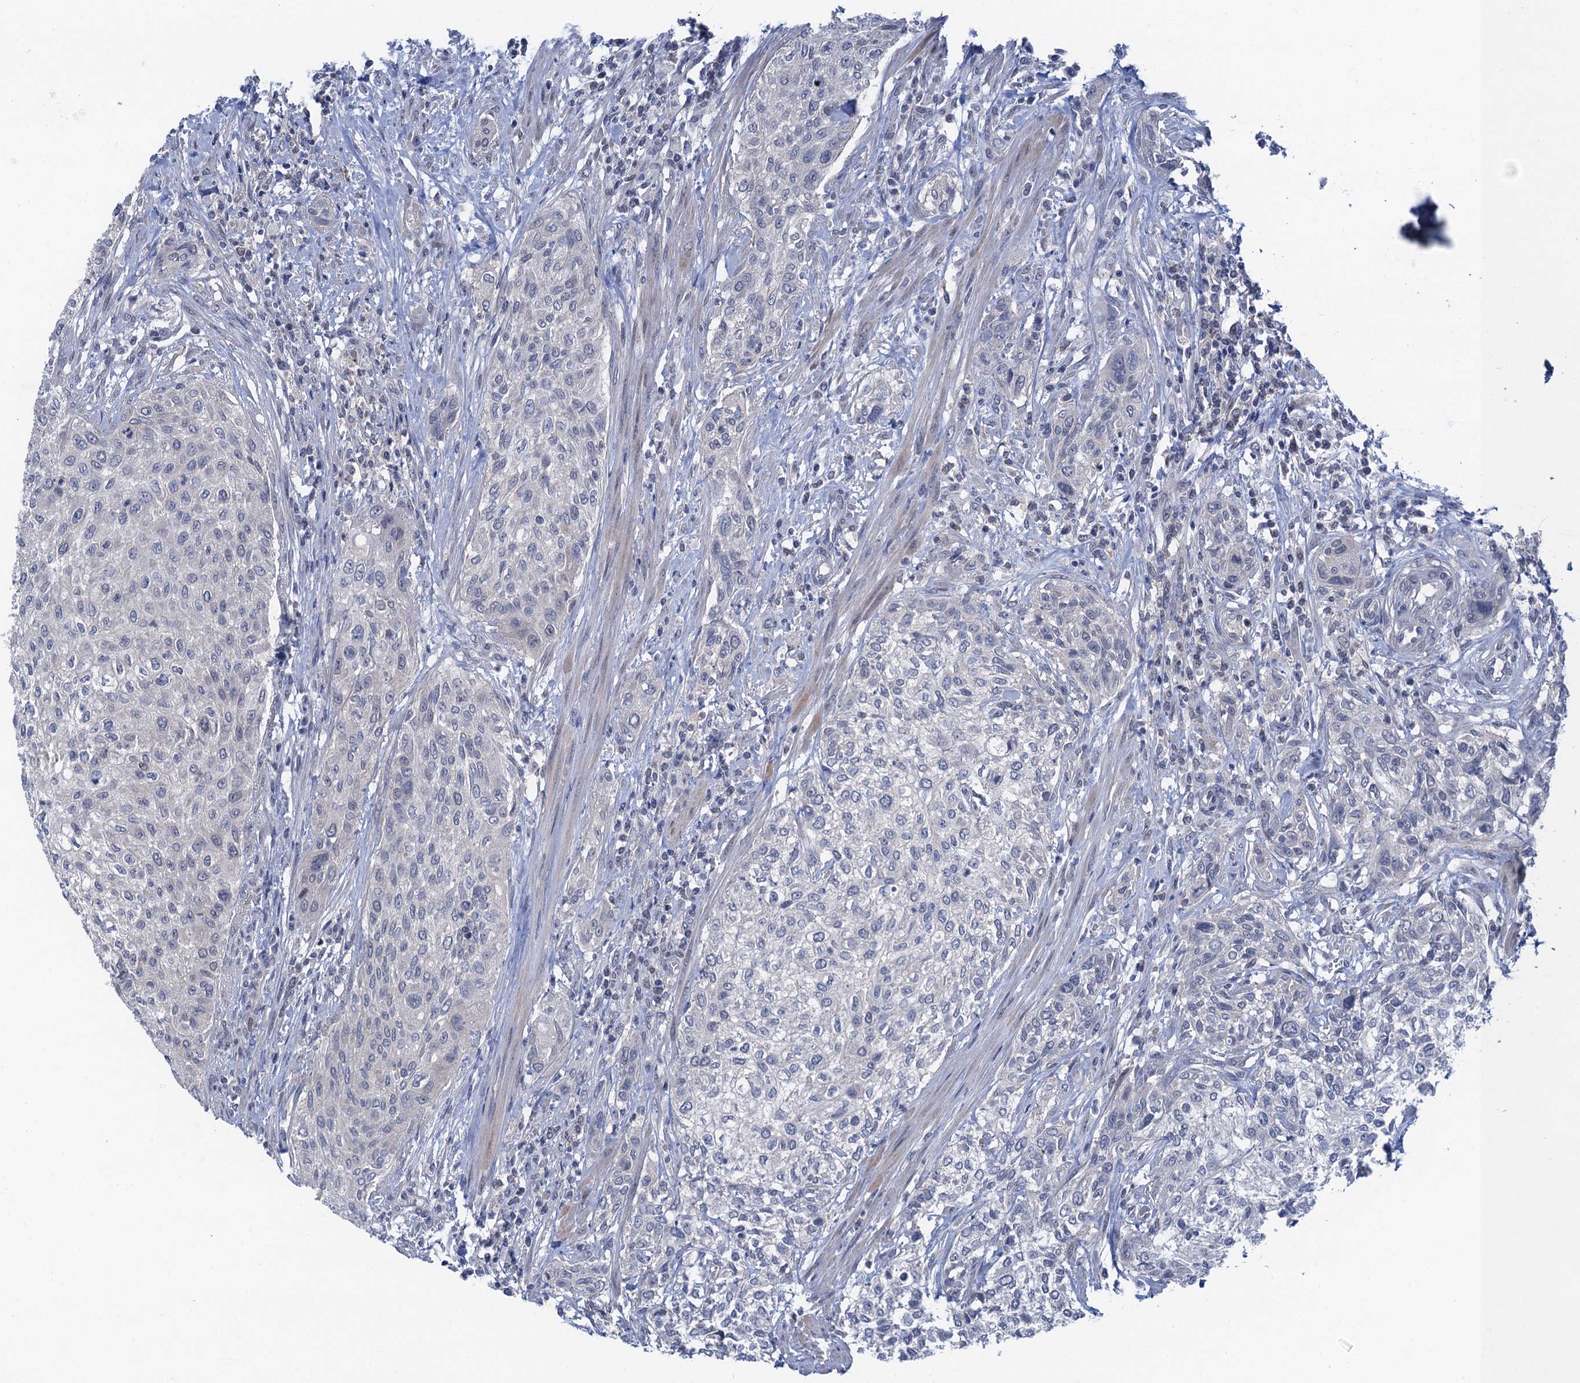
{"staining": {"intensity": "negative", "quantity": "none", "location": "none"}, "tissue": "urothelial cancer", "cell_type": "Tumor cells", "image_type": "cancer", "snomed": [{"axis": "morphology", "description": "Normal tissue, NOS"}, {"axis": "morphology", "description": "Urothelial carcinoma, NOS"}, {"axis": "topography", "description": "Urinary bladder"}, {"axis": "topography", "description": "Peripheral nerve tissue"}], "caption": "The photomicrograph reveals no significant positivity in tumor cells of urothelial cancer.", "gene": "MRFAP1", "patient": {"sex": "male", "age": 35}}